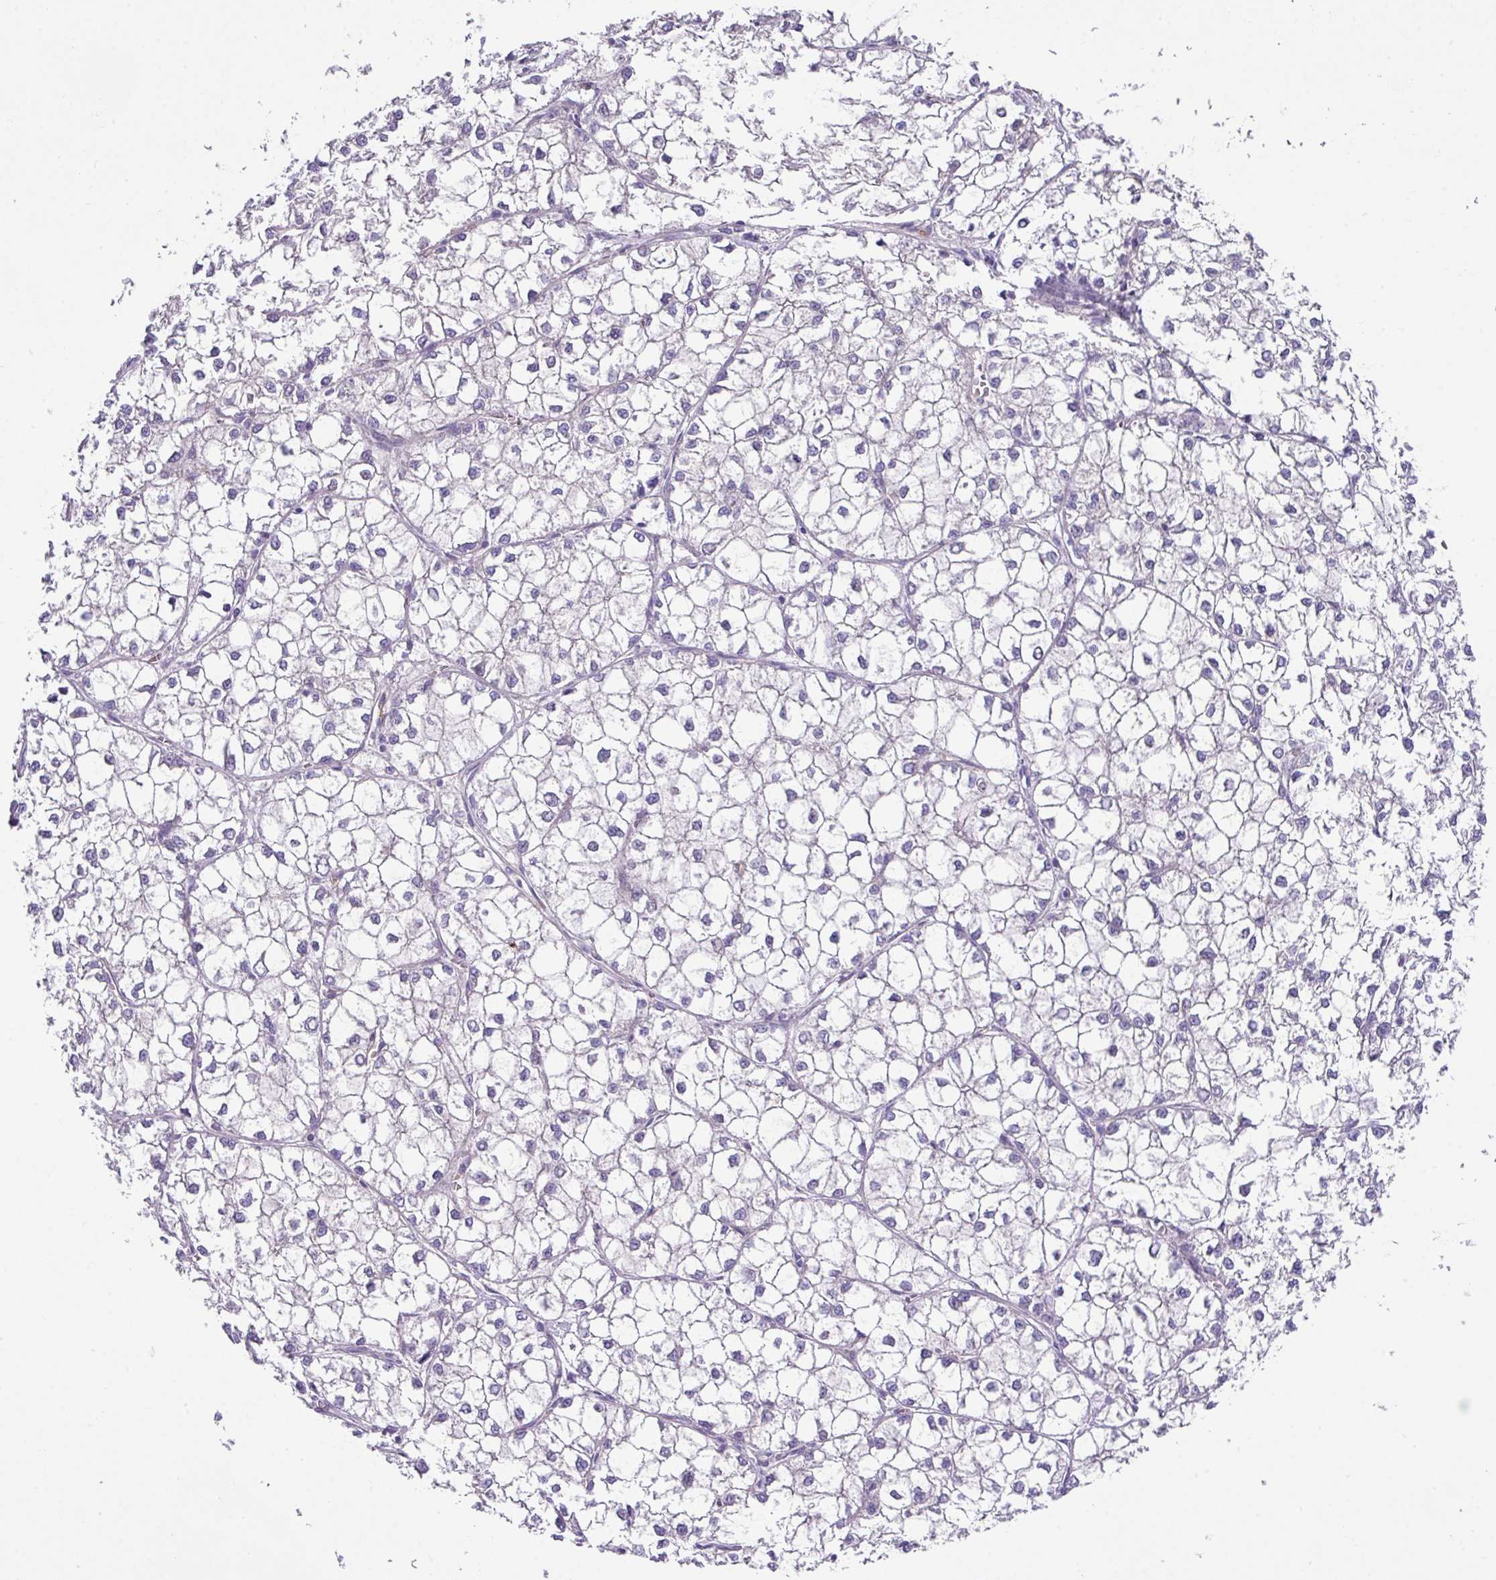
{"staining": {"intensity": "negative", "quantity": "none", "location": "none"}, "tissue": "liver cancer", "cell_type": "Tumor cells", "image_type": "cancer", "snomed": [{"axis": "morphology", "description": "Carcinoma, Hepatocellular, NOS"}, {"axis": "topography", "description": "Liver"}], "caption": "This is a micrograph of immunohistochemistry staining of hepatocellular carcinoma (liver), which shows no staining in tumor cells. (DAB (3,3'-diaminobenzidine) immunohistochemistry, high magnification).", "gene": "DNAL1", "patient": {"sex": "female", "age": 43}}